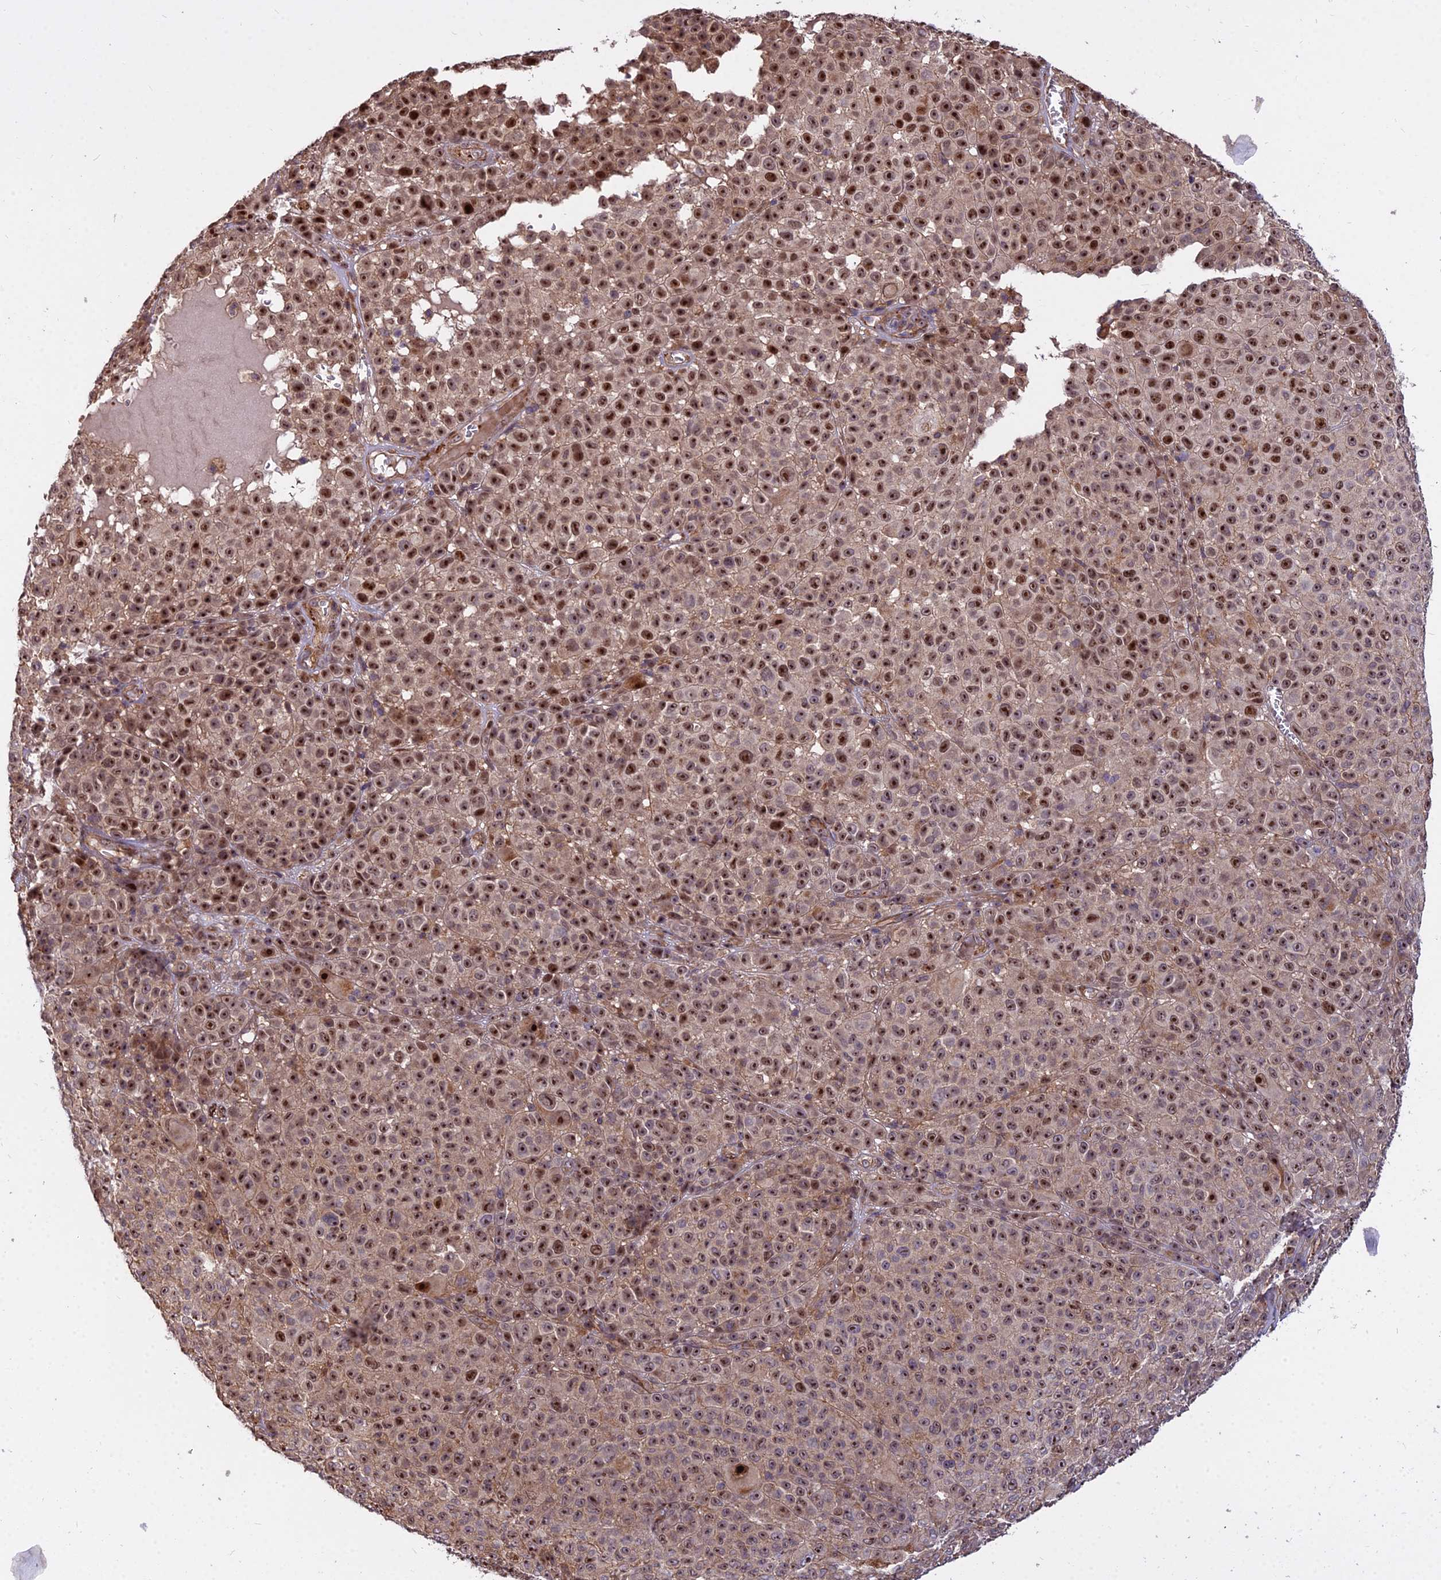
{"staining": {"intensity": "strong", "quantity": ">75%", "location": "nuclear"}, "tissue": "melanoma", "cell_type": "Tumor cells", "image_type": "cancer", "snomed": [{"axis": "morphology", "description": "Malignant melanoma, NOS"}, {"axis": "topography", "description": "Skin"}], "caption": "An immunohistochemistry (IHC) photomicrograph of tumor tissue is shown. Protein staining in brown shows strong nuclear positivity in malignant melanoma within tumor cells.", "gene": "TCEA3", "patient": {"sex": "female", "age": 94}}